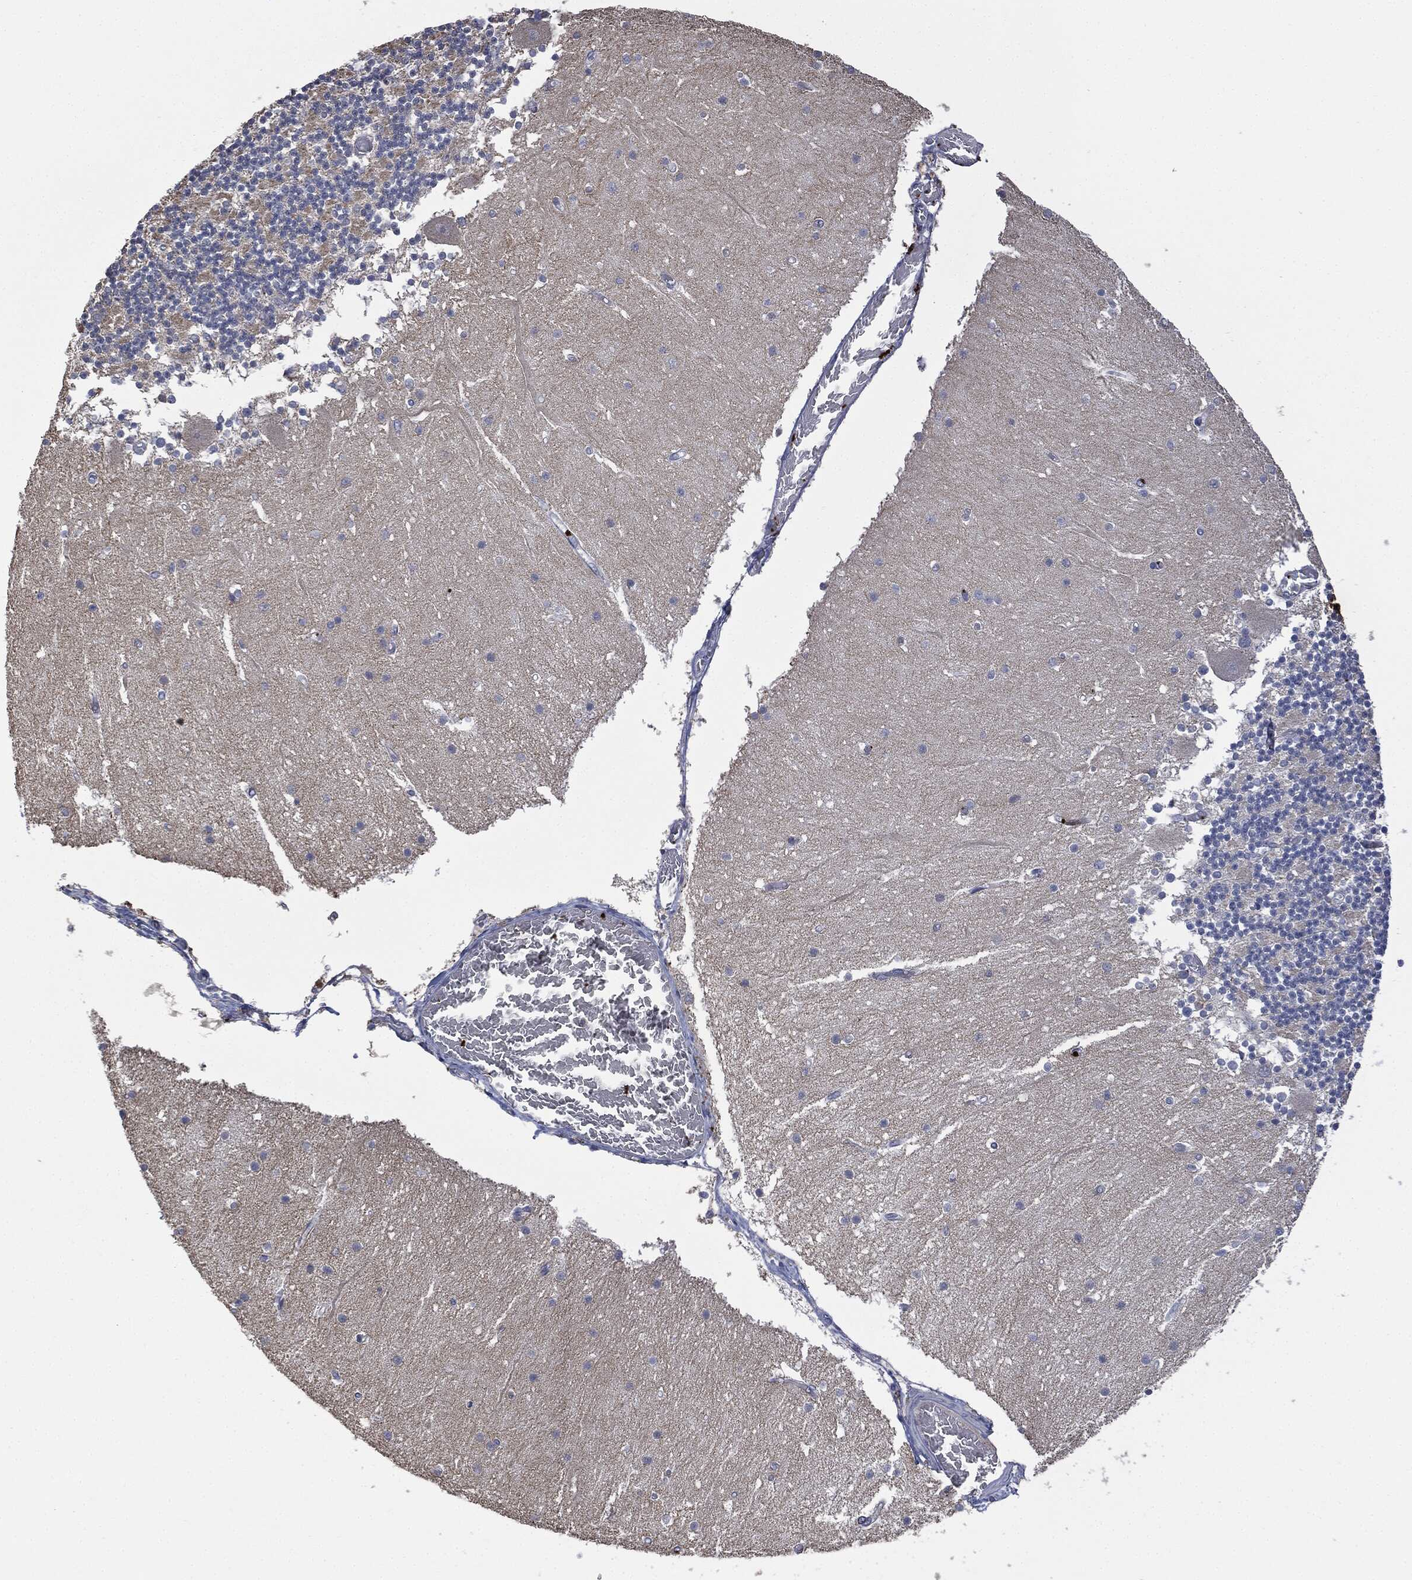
{"staining": {"intensity": "negative", "quantity": "none", "location": "none"}, "tissue": "cerebellum", "cell_type": "Cells in granular layer", "image_type": "normal", "snomed": [{"axis": "morphology", "description": "Normal tissue, NOS"}, {"axis": "topography", "description": "Cerebellum"}], "caption": "The micrograph reveals no staining of cells in granular layer in normal cerebellum. (Brightfield microscopy of DAB (3,3'-diaminobenzidine) IHC at high magnification).", "gene": "CD33", "patient": {"sex": "female", "age": 28}}